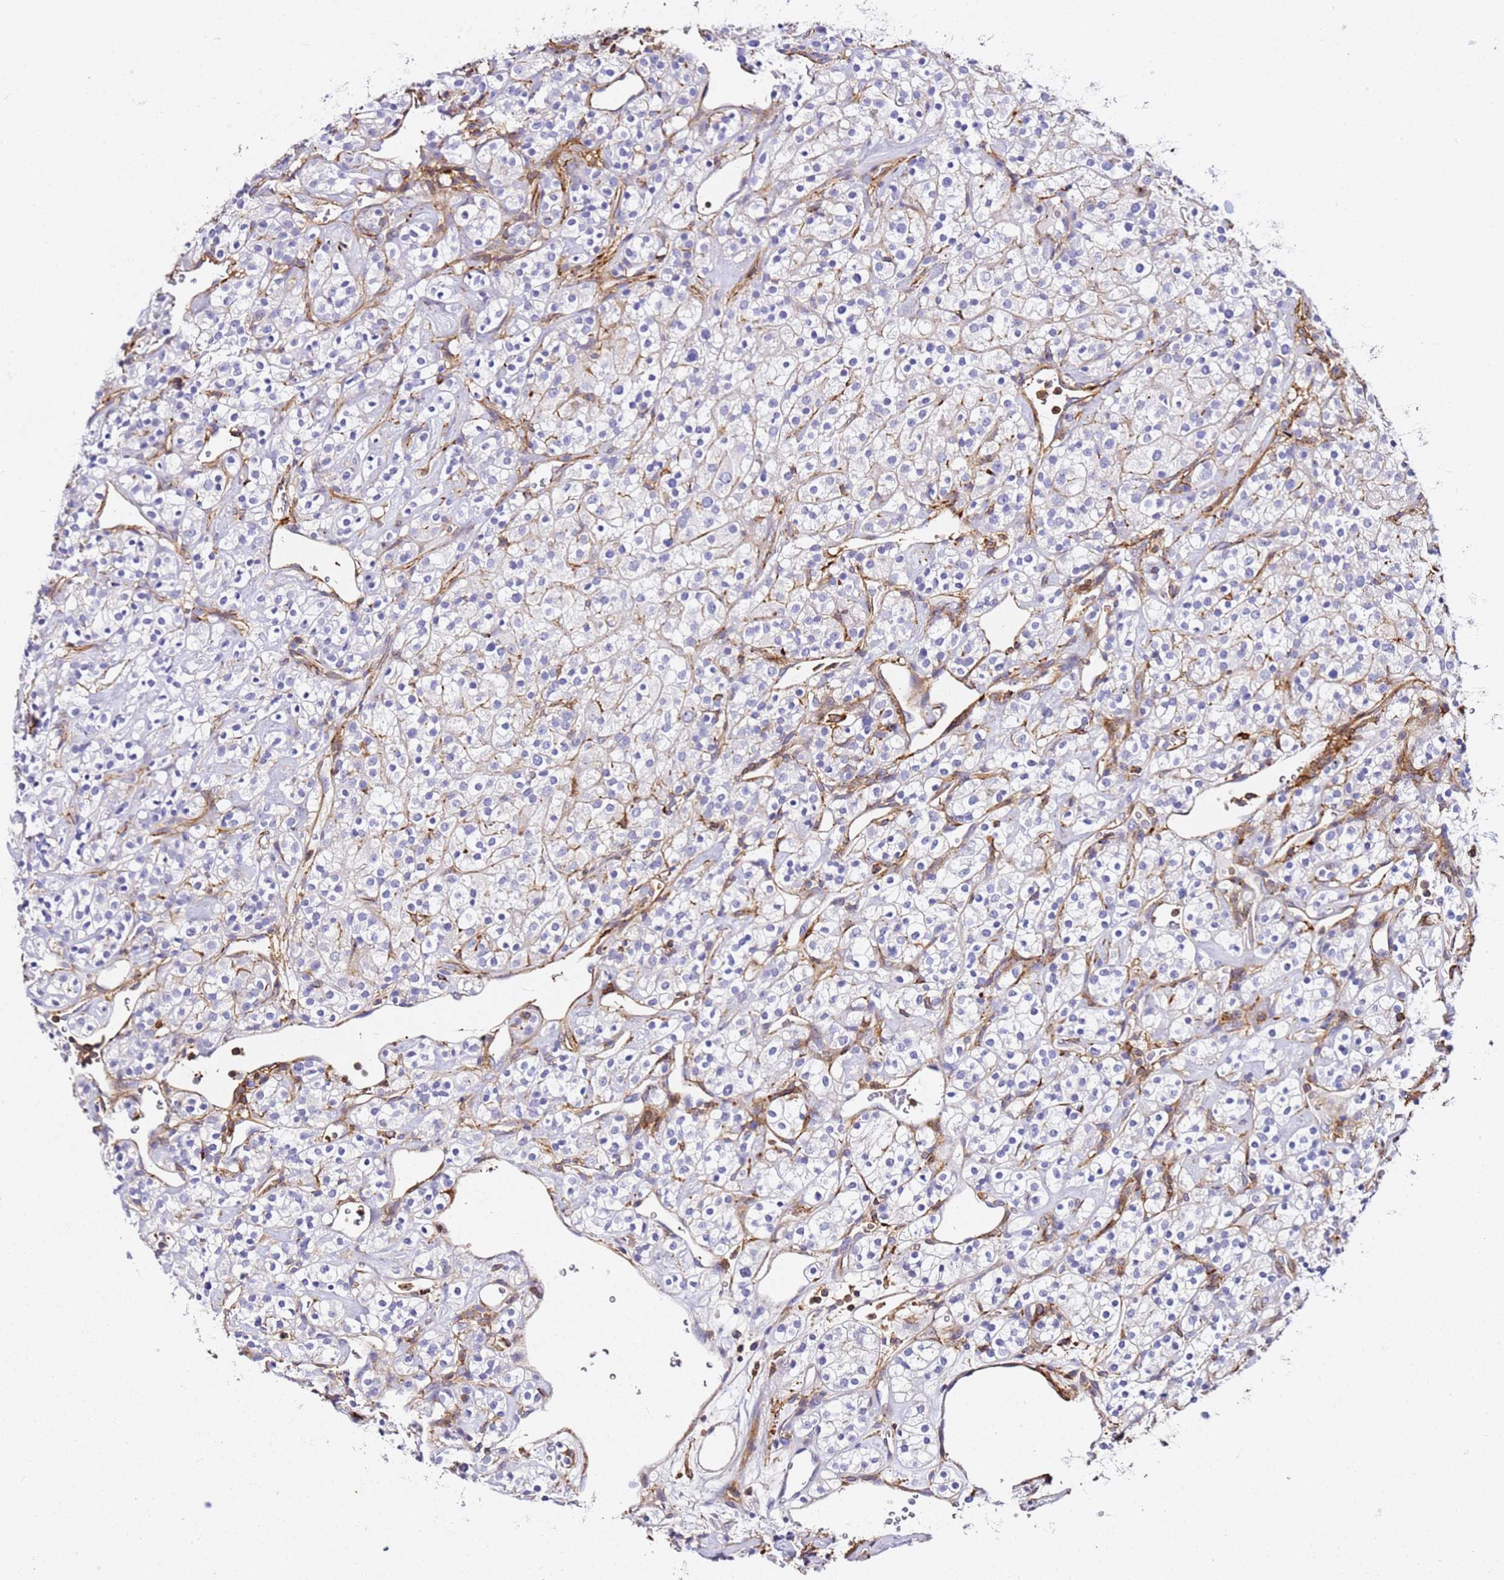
{"staining": {"intensity": "negative", "quantity": "none", "location": "none"}, "tissue": "renal cancer", "cell_type": "Tumor cells", "image_type": "cancer", "snomed": [{"axis": "morphology", "description": "Adenocarcinoma, NOS"}, {"axis": "topography", "description": "Kidney"}], "caption": "Human renal cancer stained for a protein using immunohistochemistry shows no expression in tumor cells.", "gene": "ZNF671", "patient": {"sex": "male", "age": 77}}